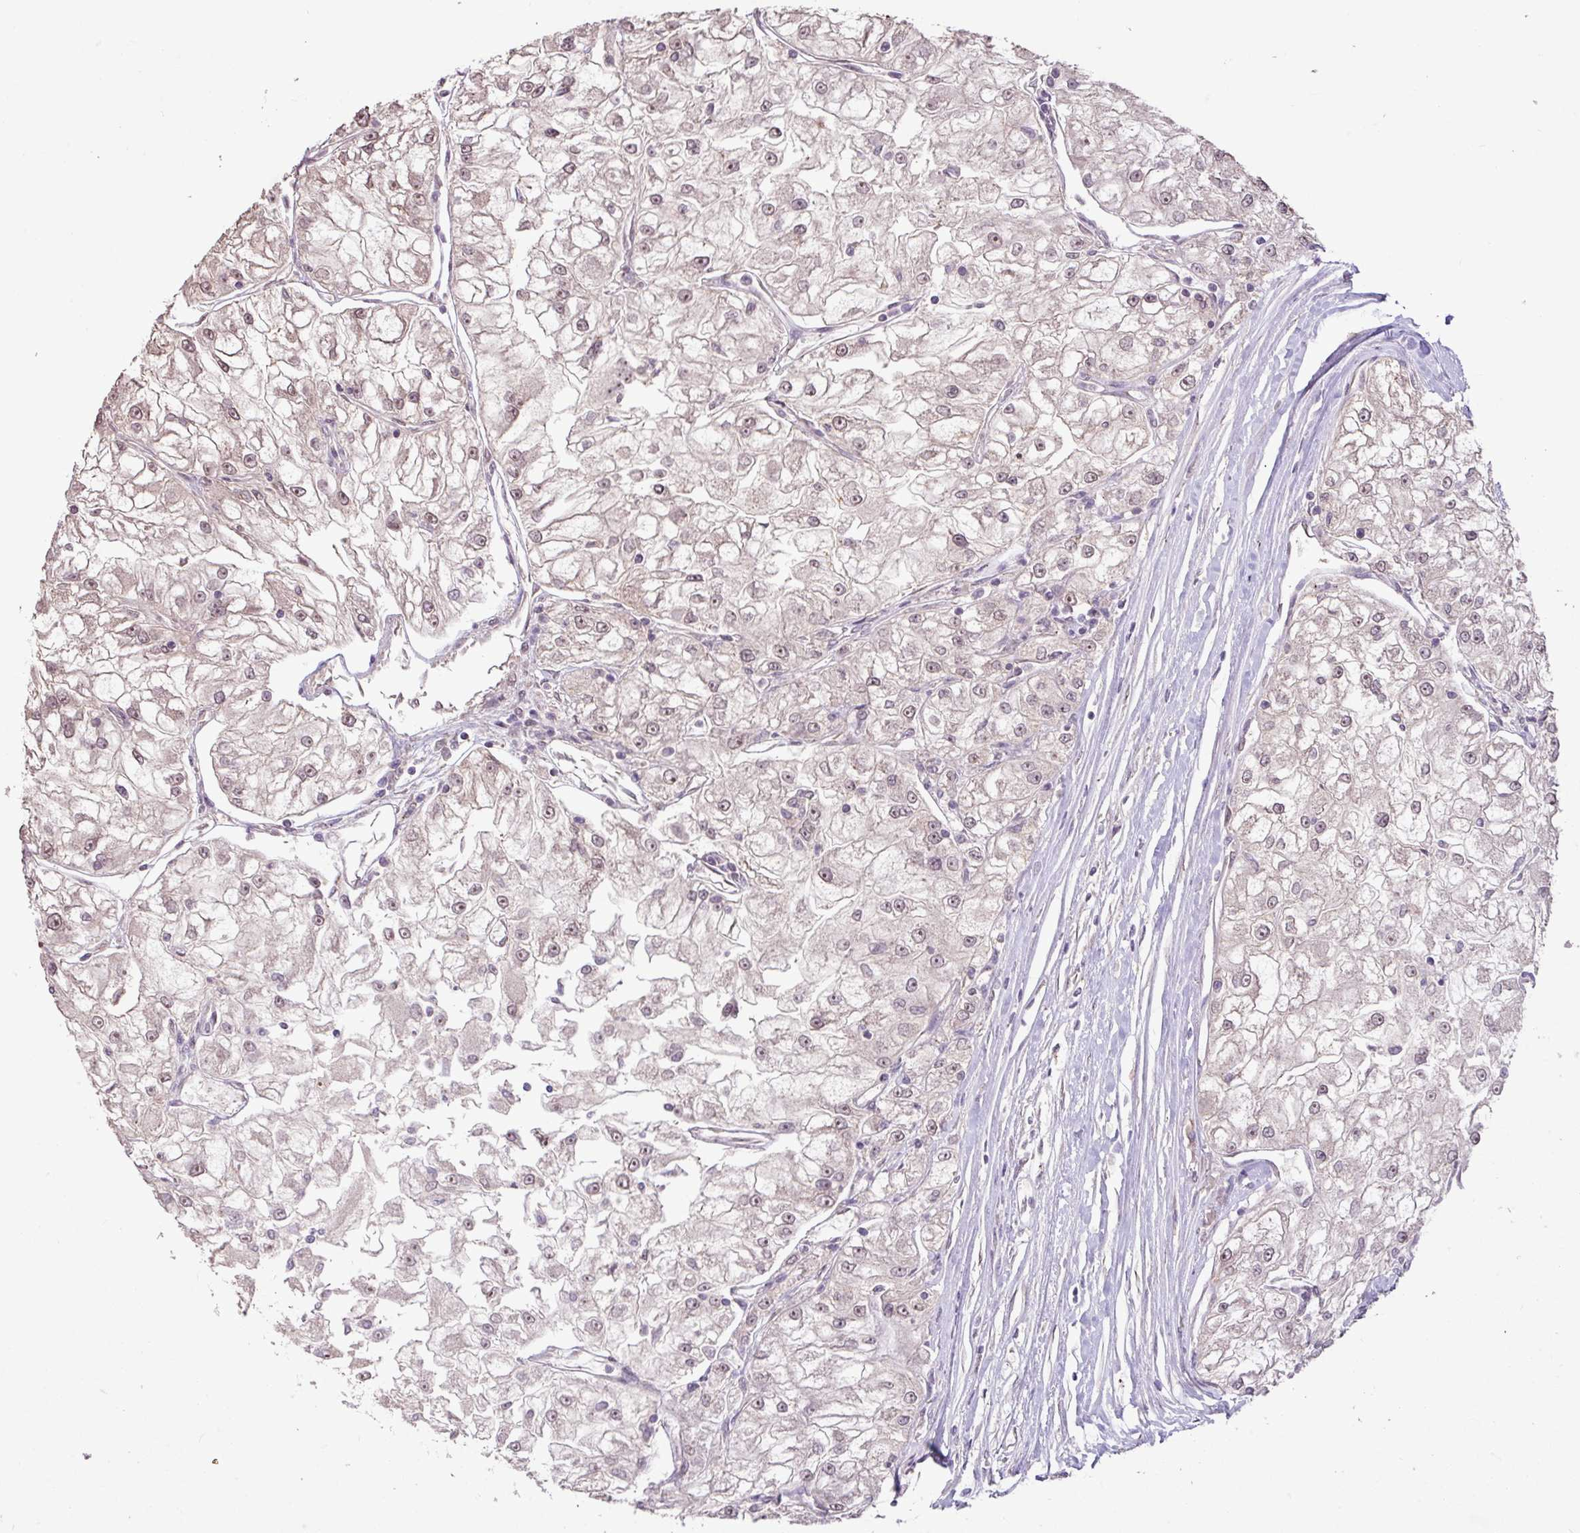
{"staining": {"intensity": "negative", "quantity": "none", "location": "none"}, "tissue": "renal cancer", "cell_type": "Tumor cells", "image_type": "cancer", "snomed": [{"axis": "morphology", "description": "Adenocarcinoma, NOS"}, {"axis": "topography", "description": "Kidney"}], "caption": "A histopathology image of renal cancer (adenocarcinoma) stained for a protein demonstrates no brown staining in tumor cells.", "gene": "ZNF709", "patient": {"sex": "female", "age": 72}}